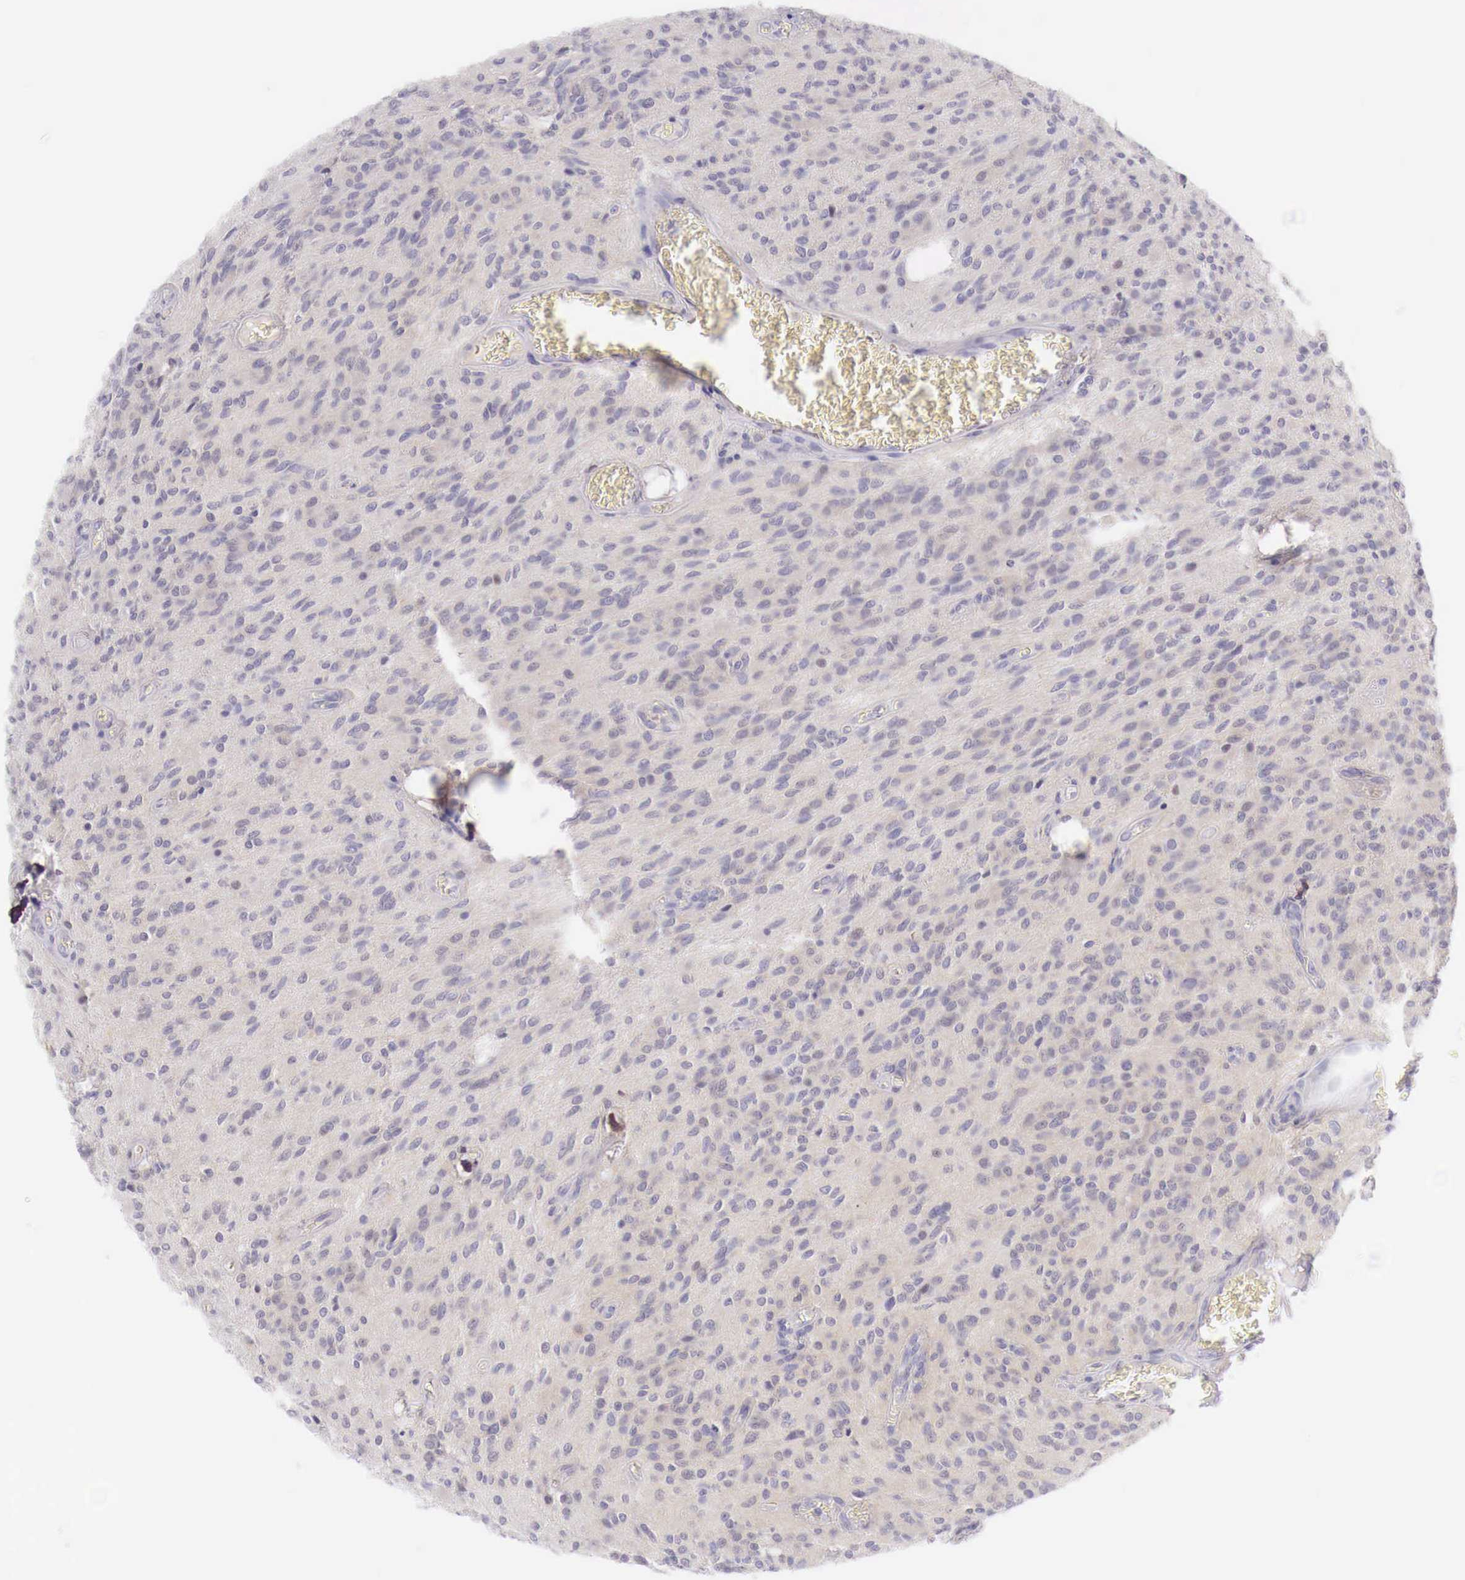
{"staining": {"intensity": "negative", "quantity": "none", "location": "none"}, "tissue": "glioma", "cell_type": "Tumor cells", "image_type": "cancer", "snomed": [{"axis": "morphology", "description": "Glioma, malignant, Low grade"}, {"axis": "topography", "description": "Brain"}], "caption": "There is no significant positivity in tumor cells of glioma. (Stains: DAB immunohistochemistry with hematoxylin counter stain, Microscopy: brightfield microscopy at high magnification).", "gene": "BCL6", "patient": {"sex": "female", "age": 15}}